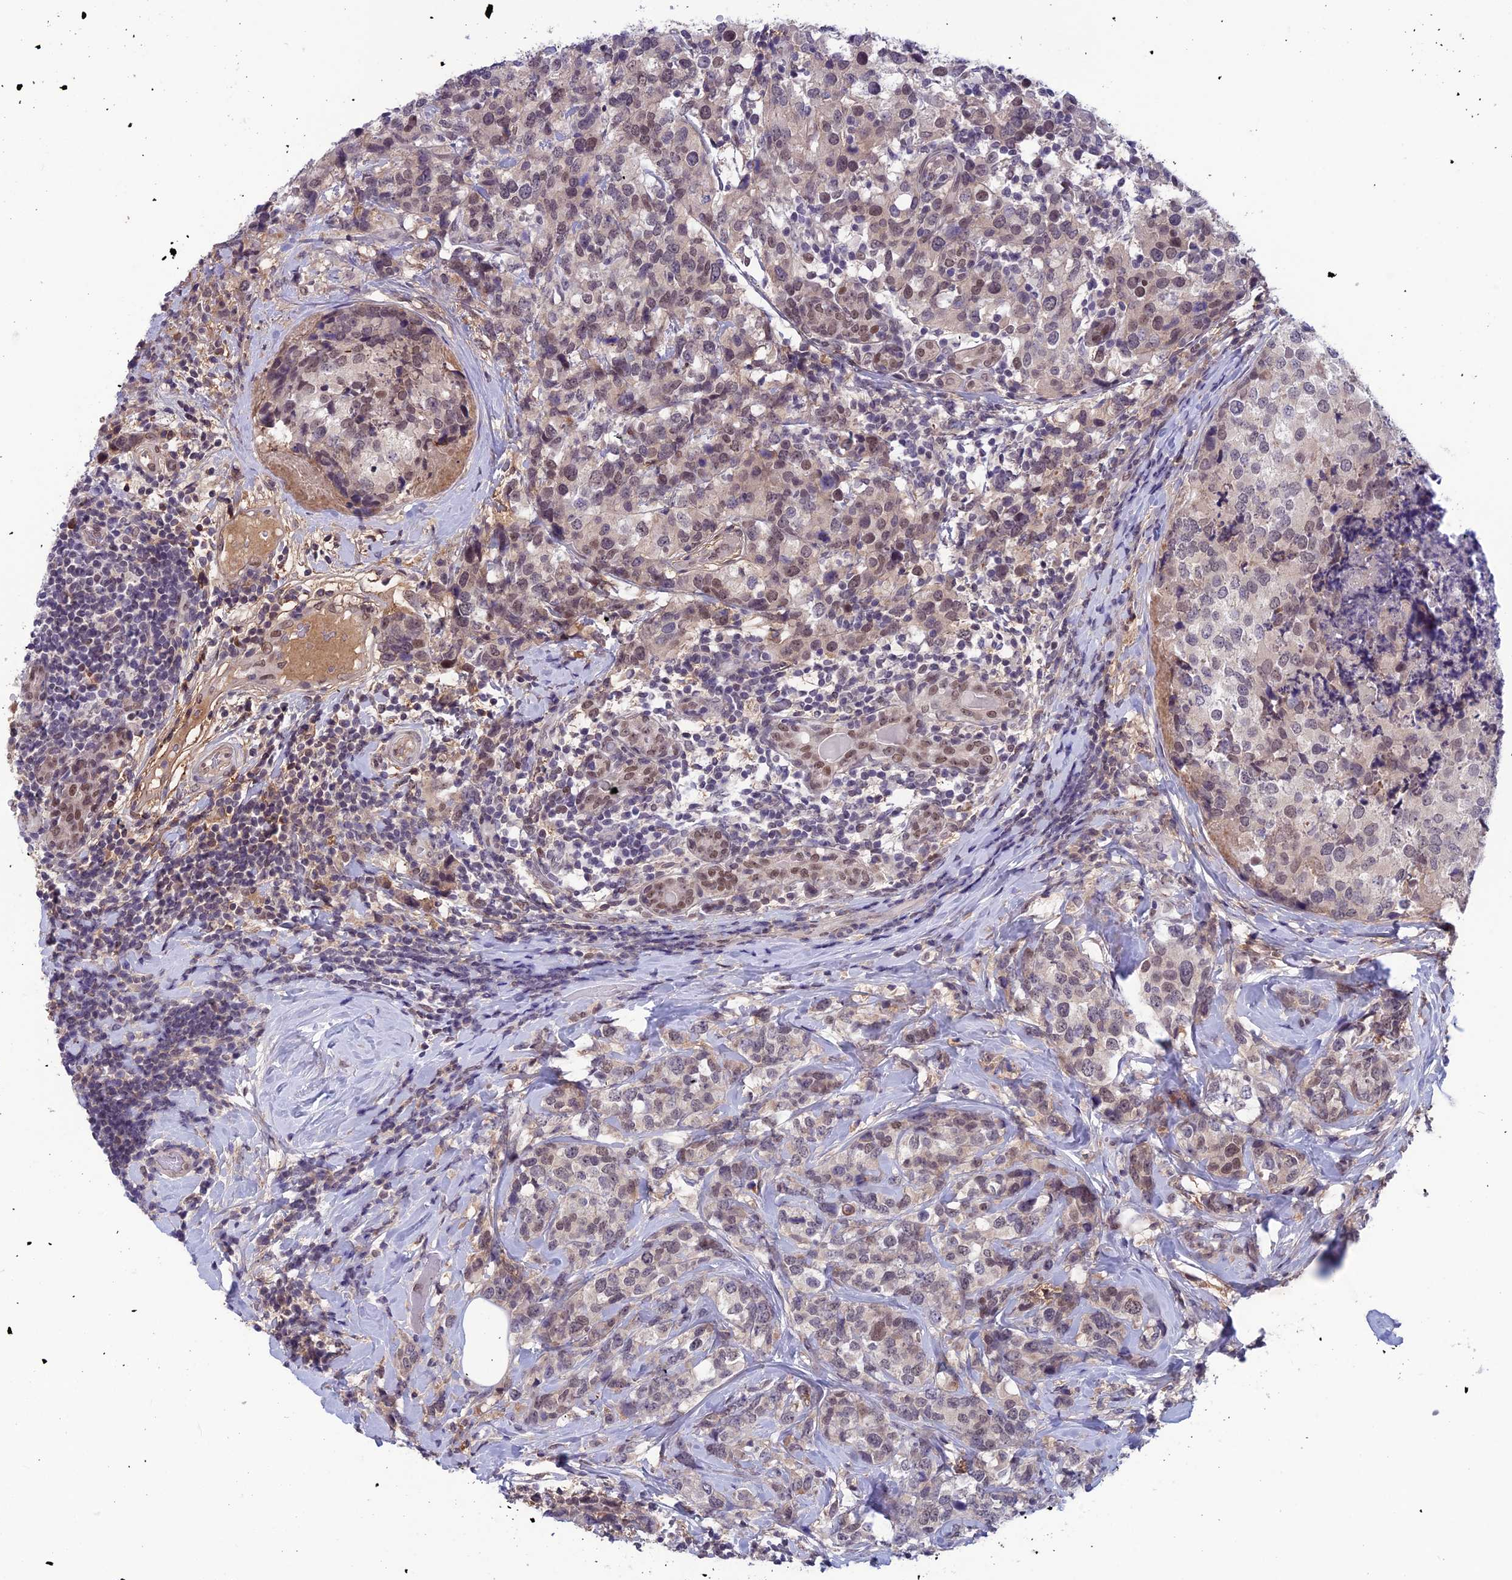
{"staining": {"intensity": "weak", "quantity": "<25%", "location": "nuclear"}, "tissue": "breast cancer", "cell_type": "Tumor cells", "image_type": "cancer", "snomed": [{"axis": "morphology", "description": "Lobular carcinoma"}, {"axis": "topography", "description": "Breast"}], "caption": "This is an immunohistochemistry (IHC) image of breast lobular carcinoma. There is no positivity in tumor cells.", "gene": "FKBPL", "patient": {"sex": "female", "age": 59}}